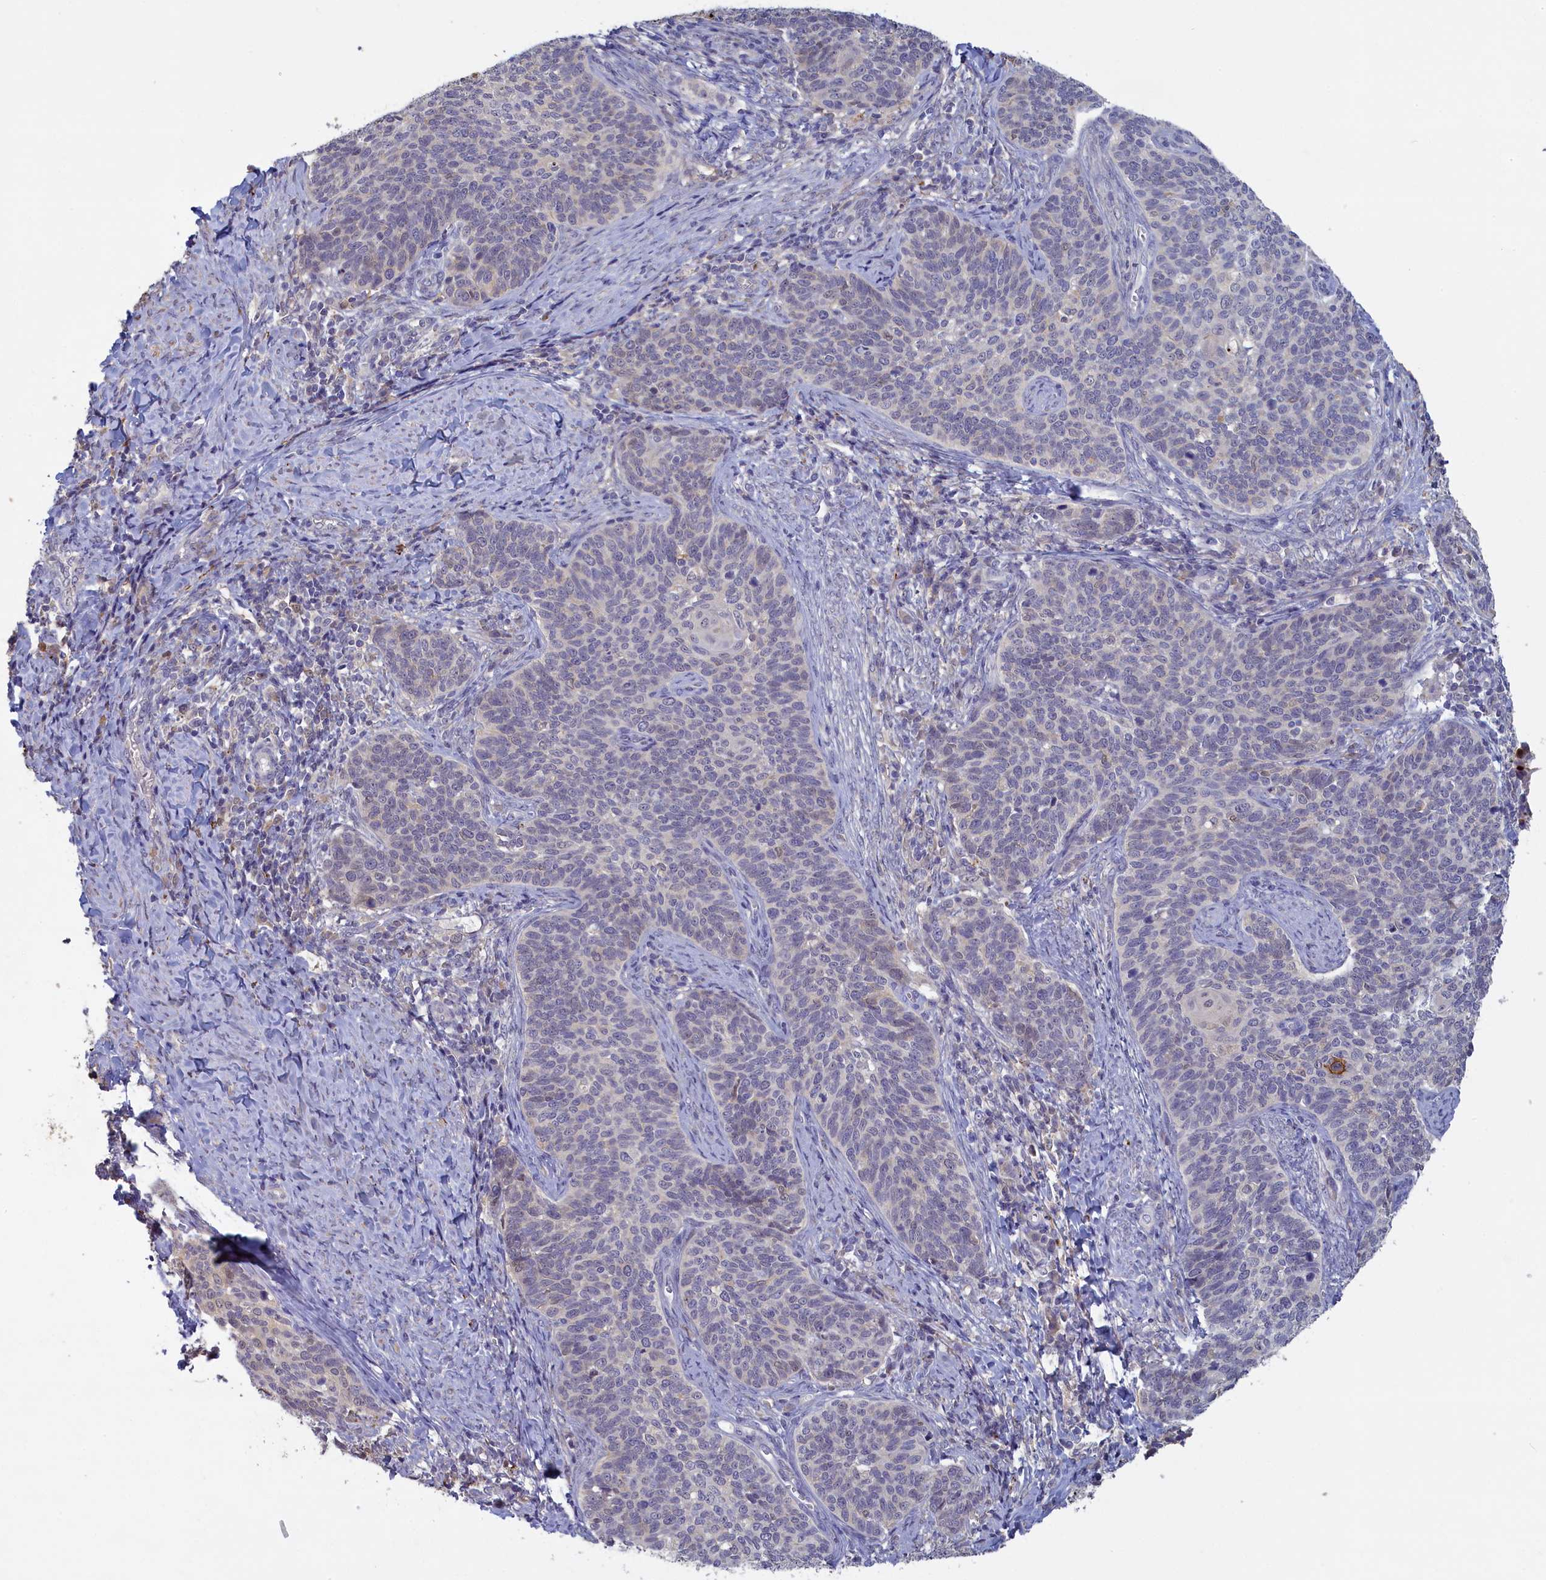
{"staining": {"intensity": "negative", "quantity": "none", "location": "none"}, "tissue": "cervical cancer", "cell_type": "Tumor cells", "image_type": "cancer", "snomed": [{"axis": "morphology", "description": "Normal tissue, NOS"}, {"axis": "morphology", "description": "Squamous cell carcinoma, NOS"}, {"axis": "topography", "description": "Cervix"}], "caption": "Image shows no significant protein staining in tumor cells of cervical cancer (squamous cell carcinoma).", "gene": "UCHL3", "patient": {"sex": "female", "age": 39}}